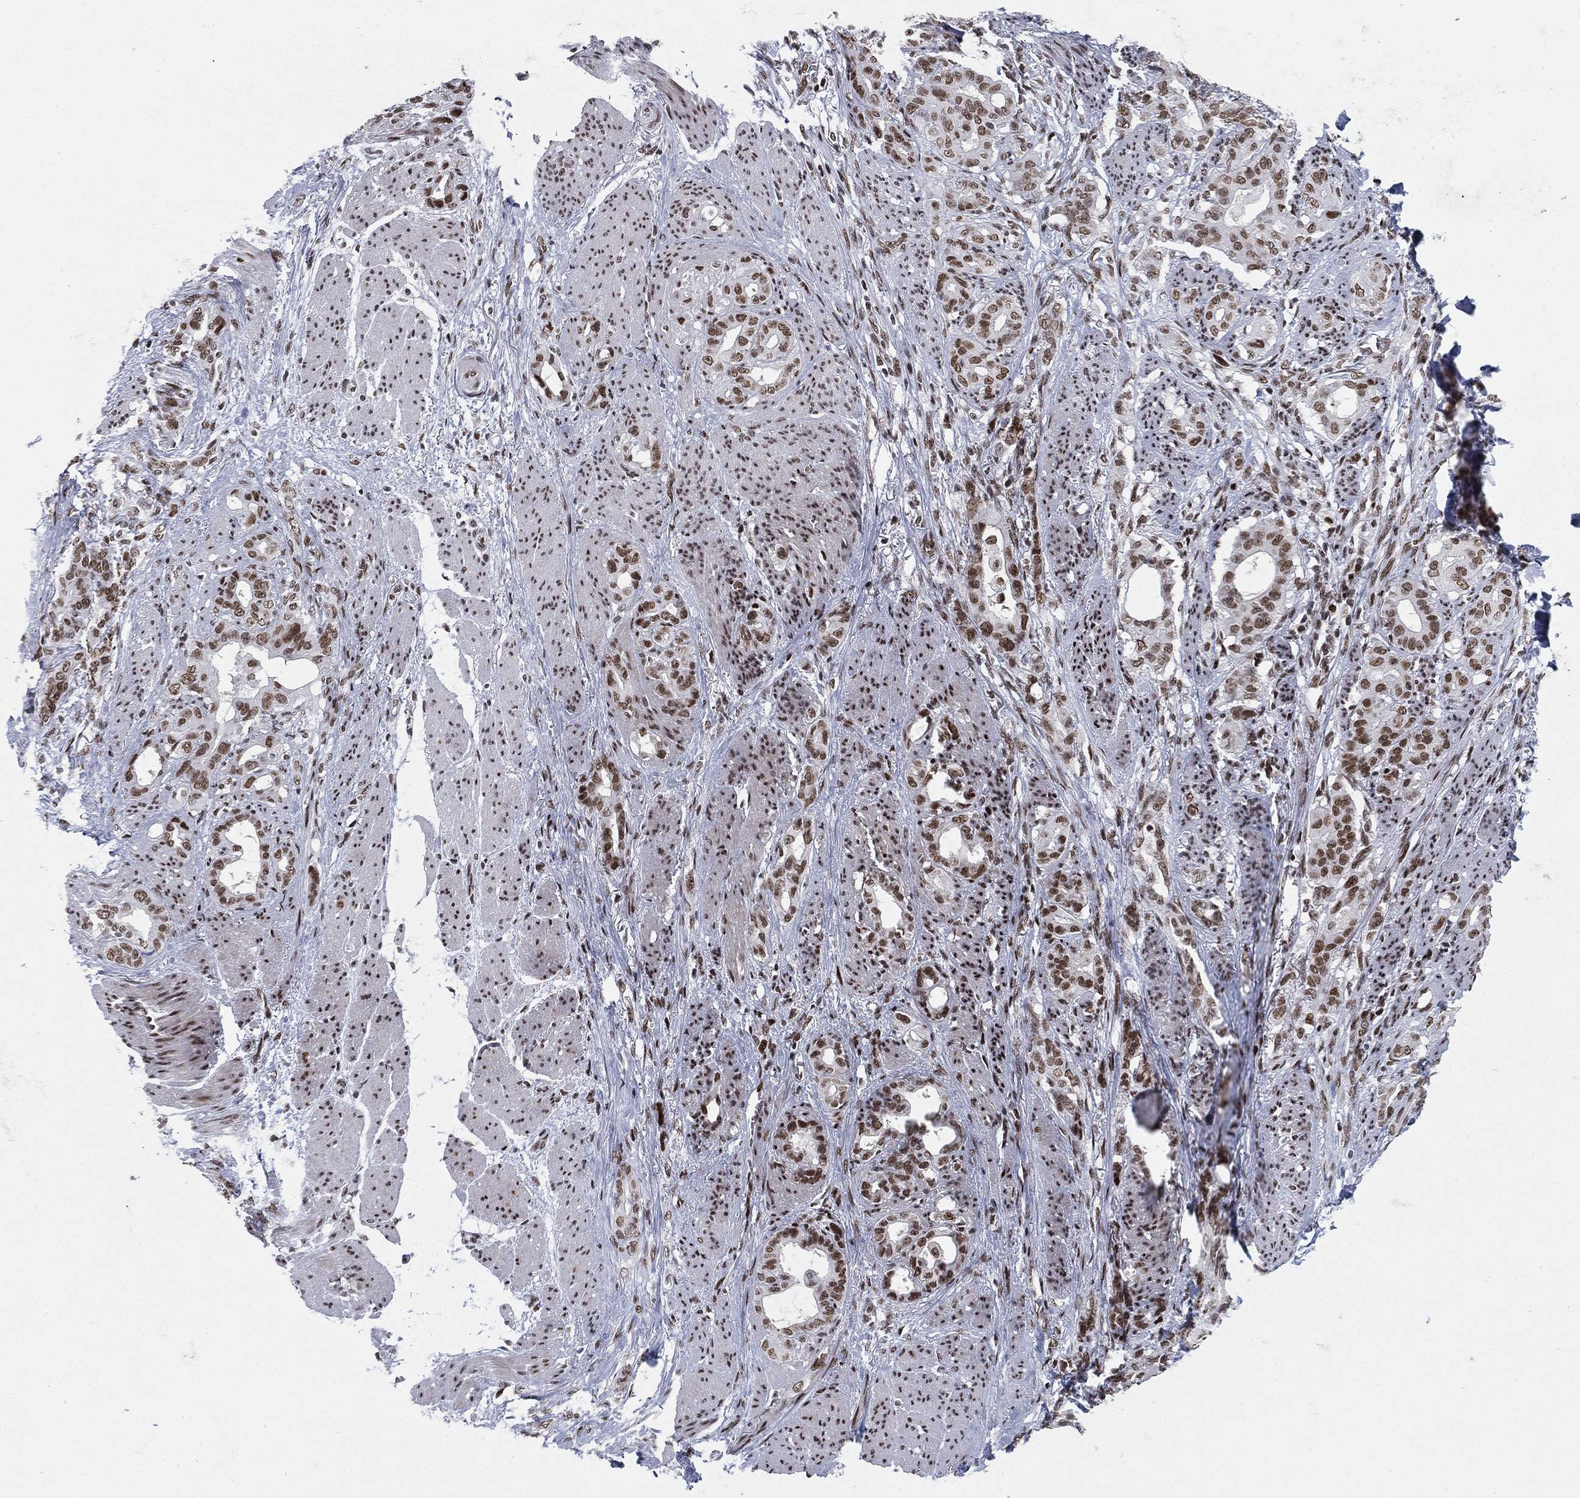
{"staining": {"intensity": "strong", "quantity": "25%-75%", "location": "nuclear"}, "tissue": "stomach cancer", "cell_type": "Tumor cells", "image_type": "cancer", "snomed": [{"axis": "morphology", "description": "Normal tissue, NOS"}, {"axis": "morphology", "description": "Adenocarcinoma, NOS"}, {"axis": "topography", "description": "Esophagus"}, {"axis": "topography", "description": "Stomach, upper"}], "caption": "Human stomach adenocarcinoma stained with a protein marker exhibits strong staining in tumor cells.", "gene": "RTF1", "patient": {"sex": "male", "age": 62}}